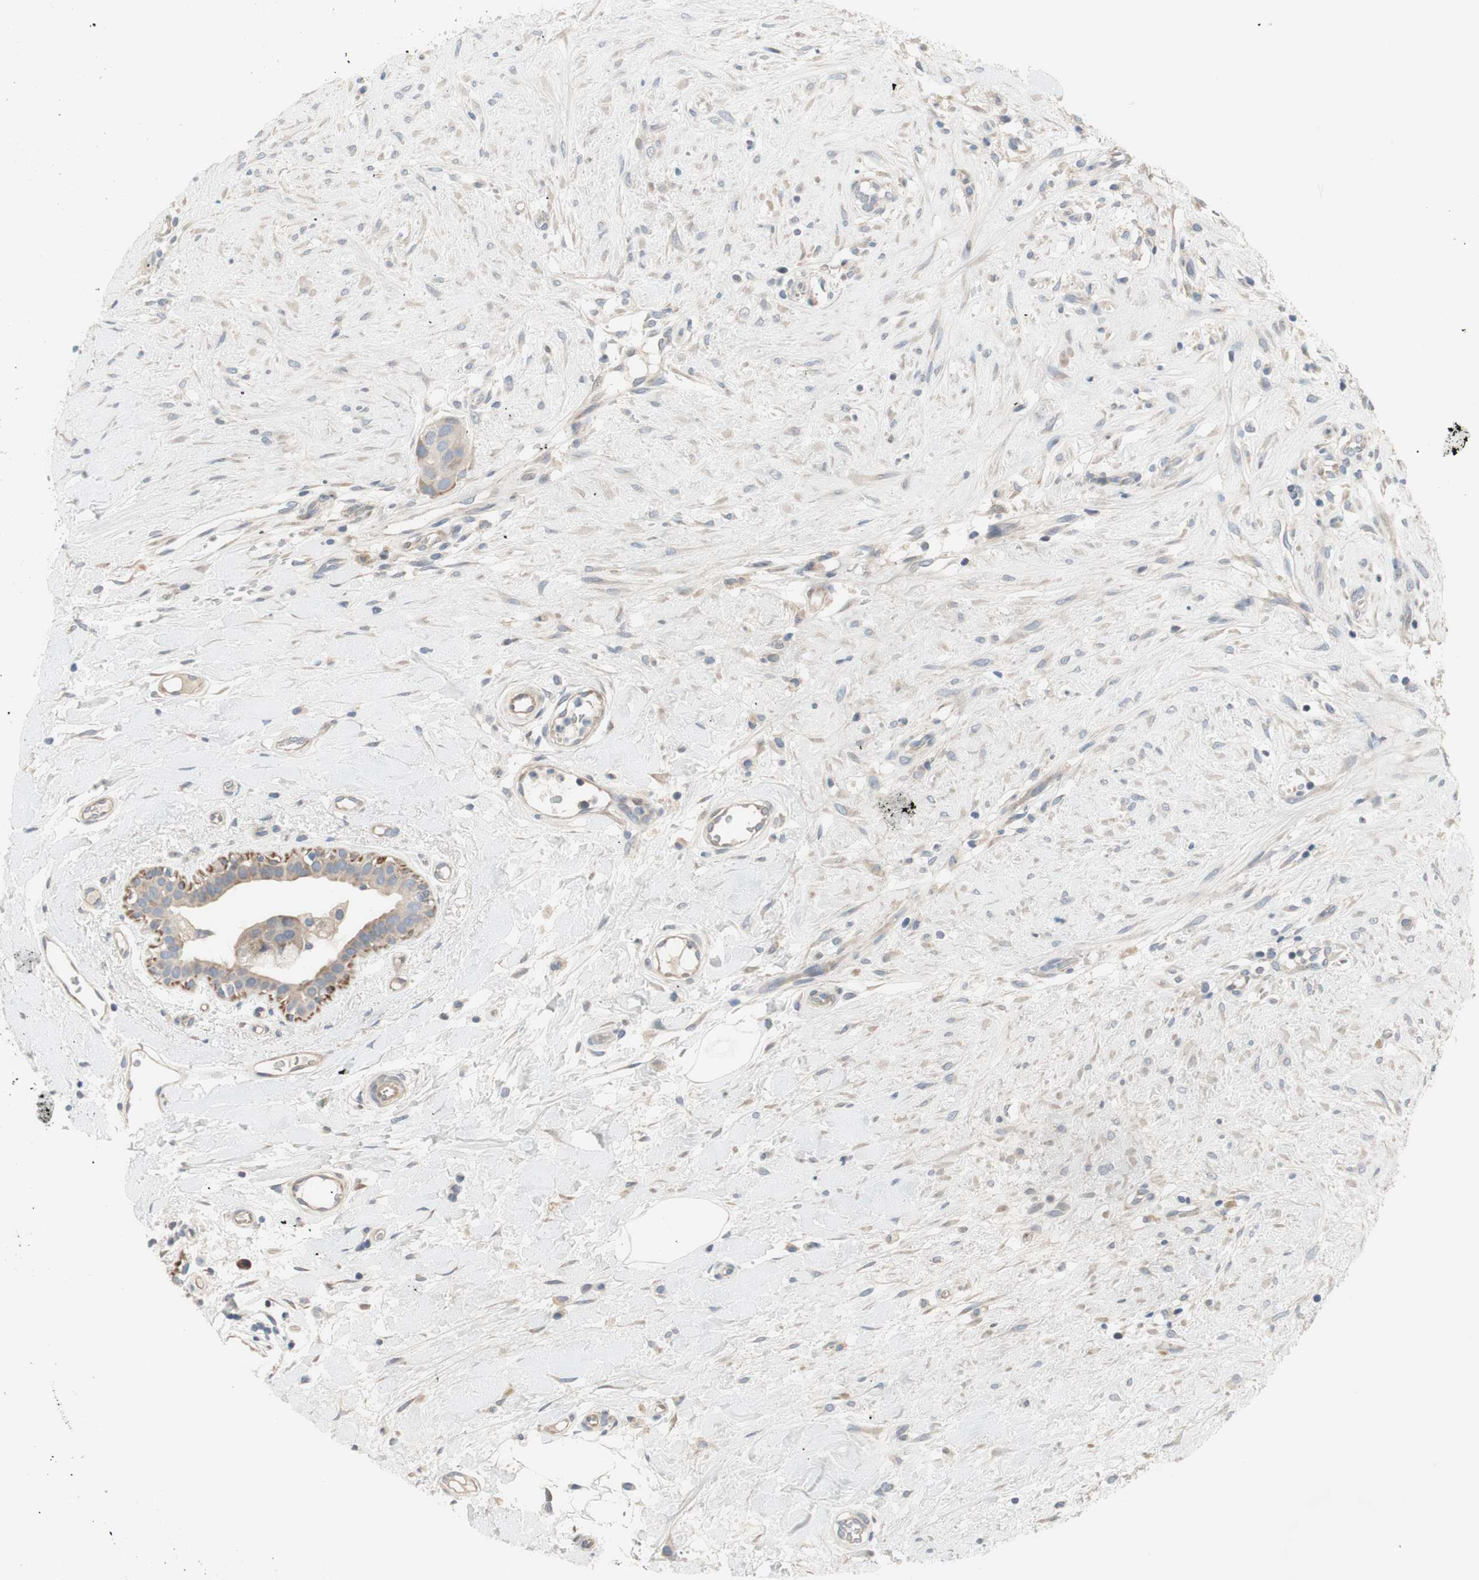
{"staining": {"intensity": "negative", "quantity": "none", "location": "none"}, "tissue": "breast cancer", "cell_type": "Tumor cells", "image_type": "cancer", "snomed": [{"axis": "morphology", "description": "Duct carcinoma"}, {"axis": "topography", "description": "Breast"}], "caption": "Invasive ductal carcinoma (breast) stained for a protein using immunohistochemistry (IHC) exhibits no staining tumor cells.", "gene": "TACR3", "patient": {"sex": "female", "age": 40}}